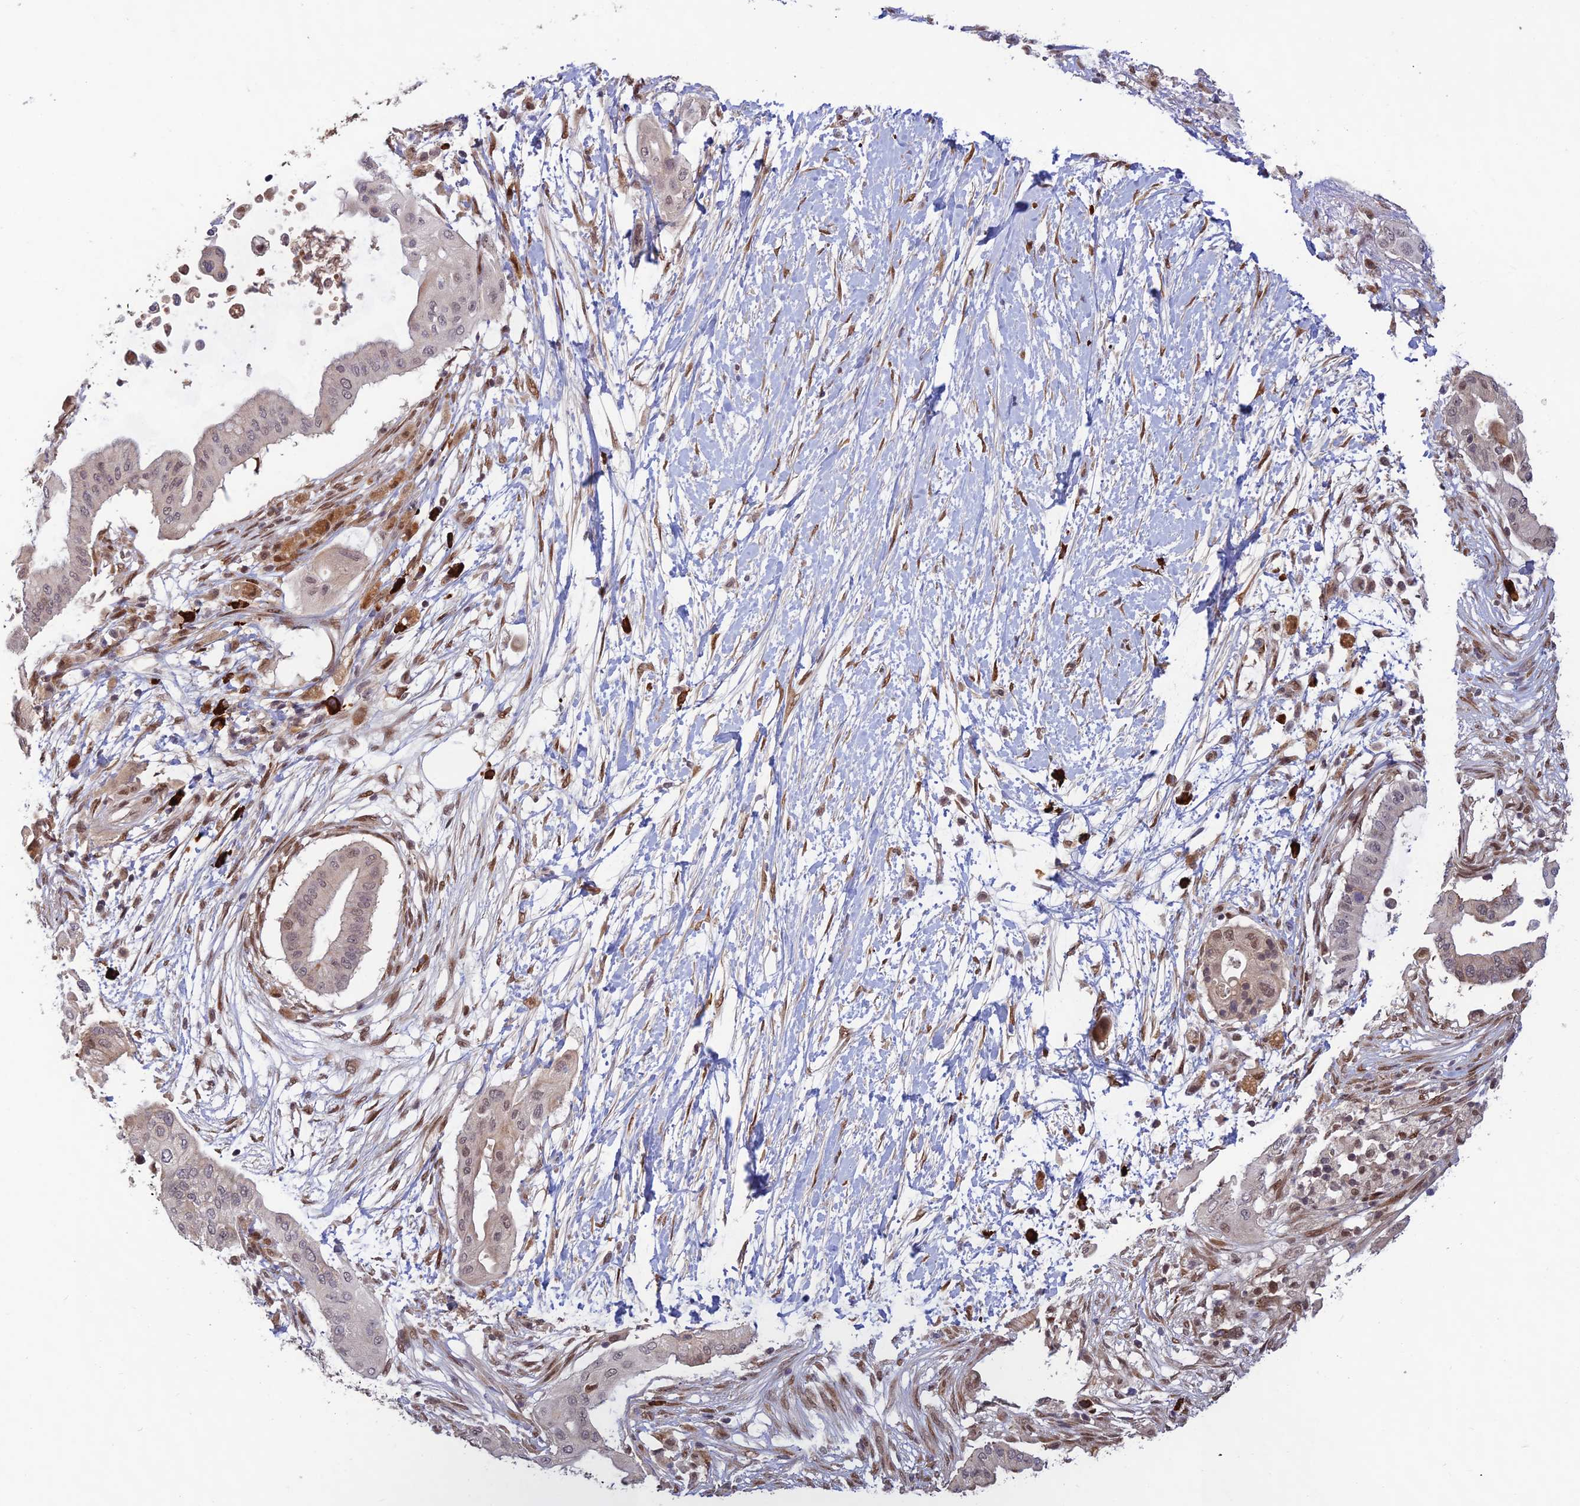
{"staining": {"intensity": "weak", "quantity": "<25%", "location": "nuclear"}, "tissue": "pancreatic cancer", "cell_type": "Tumor cells", "image_type": "cancer", "snomed": [{"axis": "morphology", "description": "Adenocarcinoma, NOS"}, {"axis": "topography", "description": "Pancreas"}], "caption": "A high-resolution image shows immunohistochemistry (IHC) staining of adenocarcinoma (pancreatic), which demonstrates no significant staining in tumor cells. The staining is performed using DAB brown chromogen with nuclei counter-stained in using hematoxylin.", "gene": "ZNF565", "patient": {"sex": "male", "age": 68}}